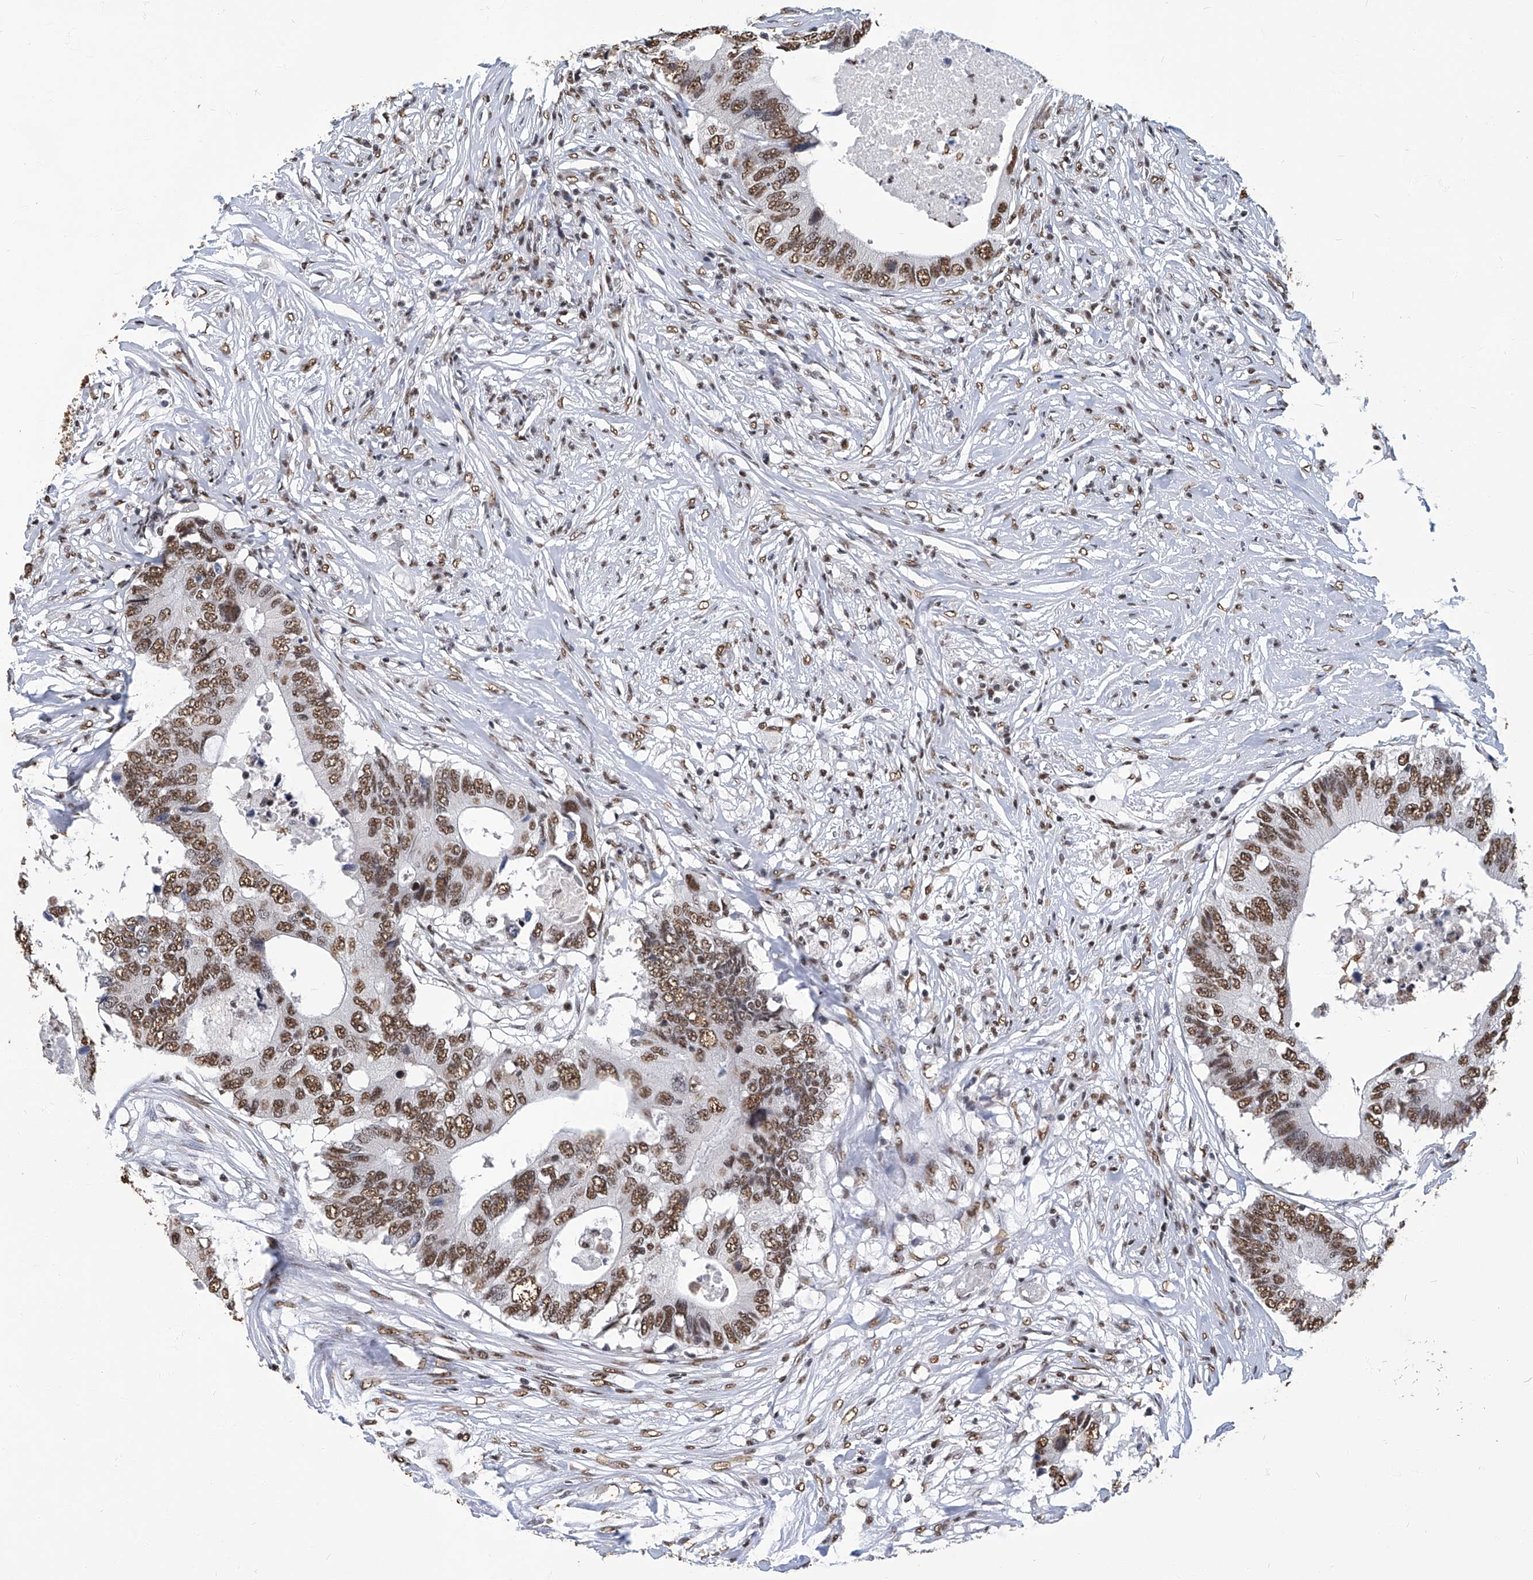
{"staining": {"intensity": "moderate", "quantity": ">75%", "location": "nuclear"}, "tissue": "colorectal cancer", "cell_type": "Tumor cells", "image_type": "cancer", "snomed": [{"axis": "morphology", "description": "Adenocarcinoma, NOS"}, {"axis": "topography", "description": "Colon"}], "caption": "Immunohistochemistry (IHC) photomicrograph of neoplastic tissue: human colorectal cancer stained using immunohistochemistry (IHC) shows medium levels of moderate protein expression localized specifically in the nuclear of tumor cells, appearing as a nuclear brown color.", "gene": "HBP1", "patient": {"sex": "male", "age": 71}}